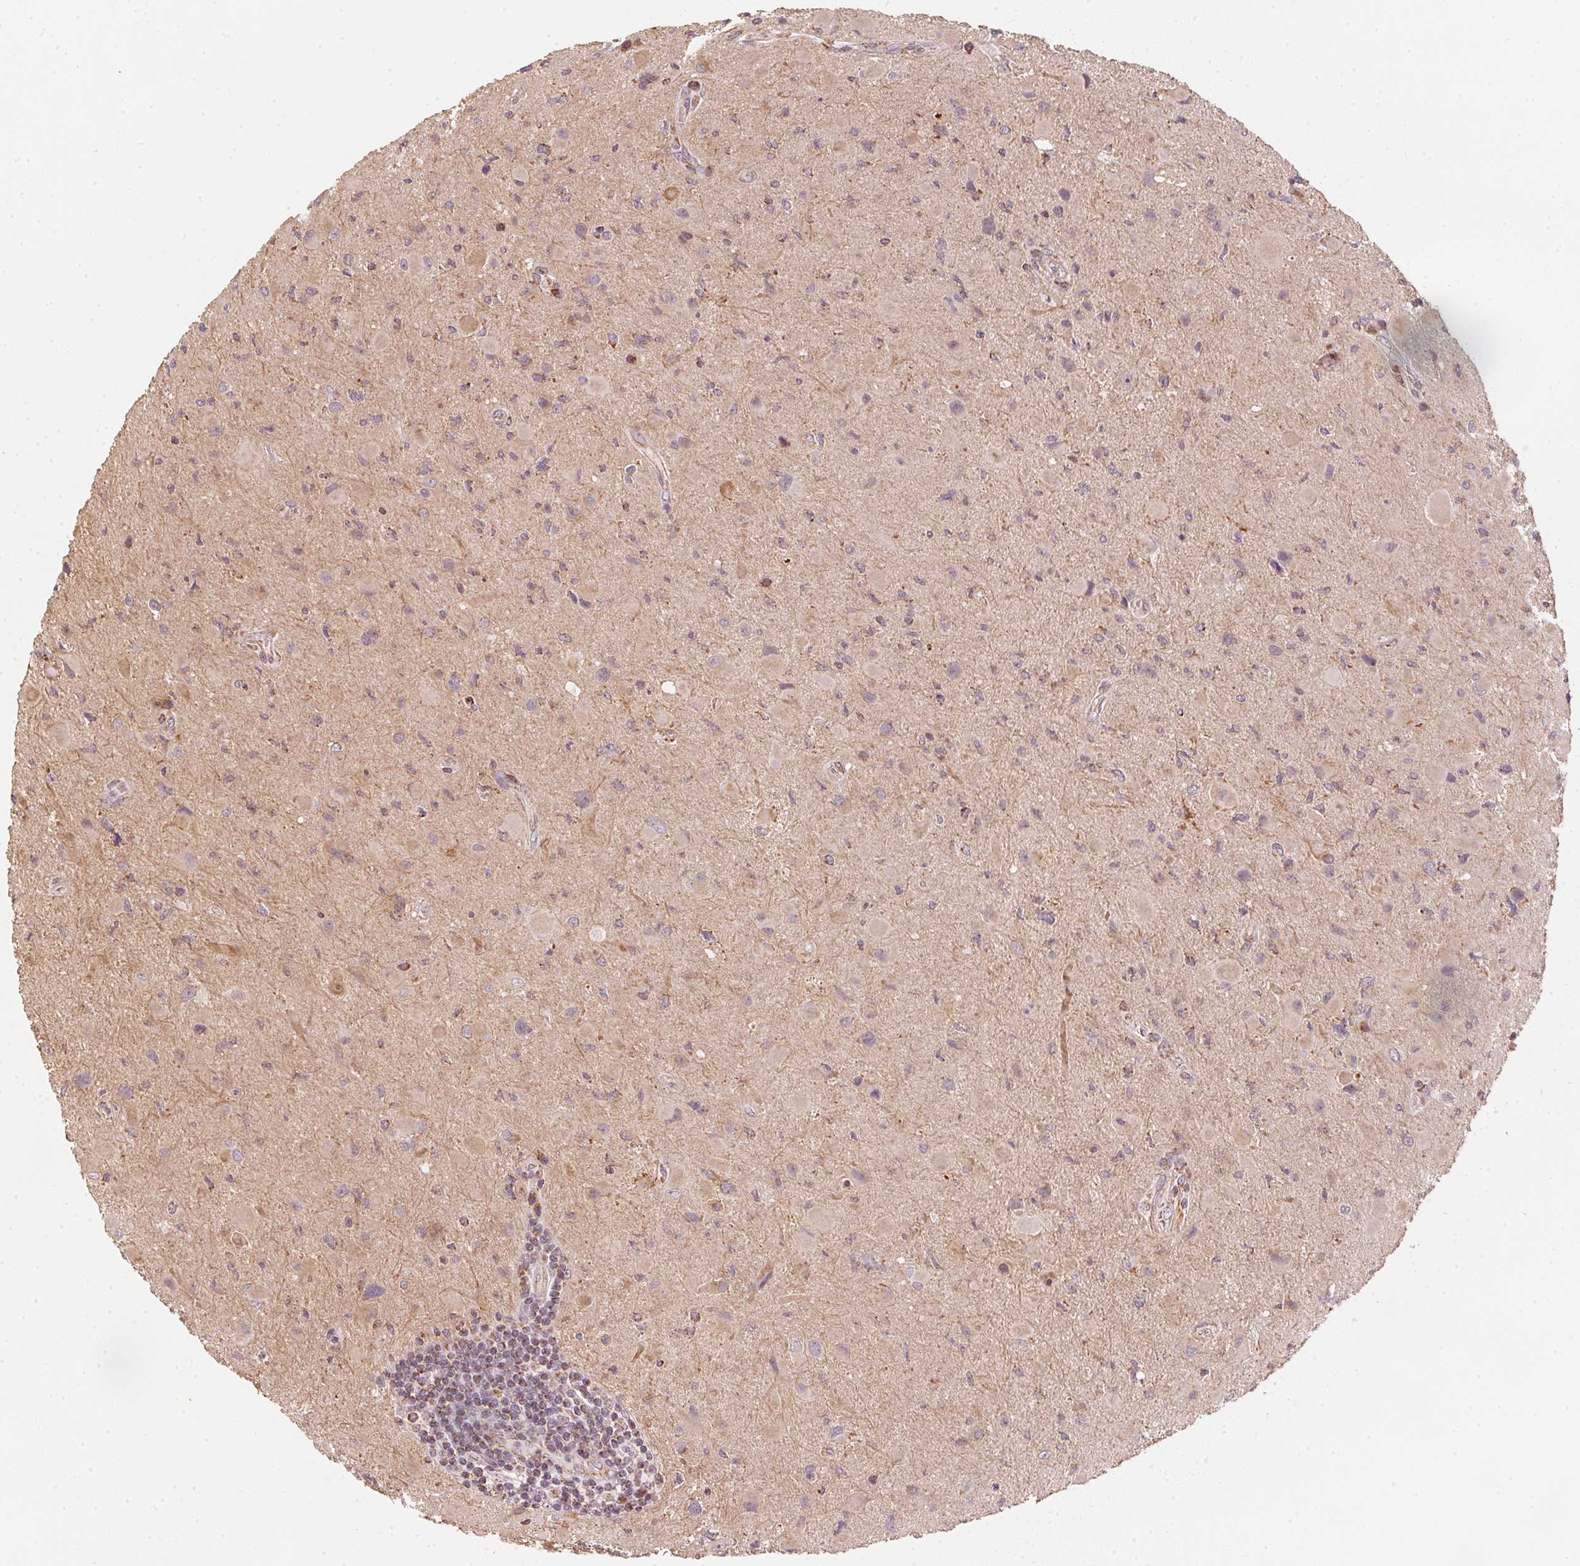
{"staining": {"intensity": "weak", "quantity": "<25%", "location": "cytoplasmic/membranous"}, "tissue": "glioma", "cell_type": "Tumor cells", "image_type": "cancer", "snomed": [{"axis": "morphology", "description": "Glioma, malignant, Low grade"}, {"axis": "topography", "description": "Brain"}], "caption": "DAB immunohistochemical staining of malignant low-grade glioma displays no significant expression in tumor cells. (Brightfield microscopy of DAB (3,3'-diaminobenzidine) IHC at high magnification).", "gene": "MATCAP1", "patient": {"sex": "female", "age": 32}}